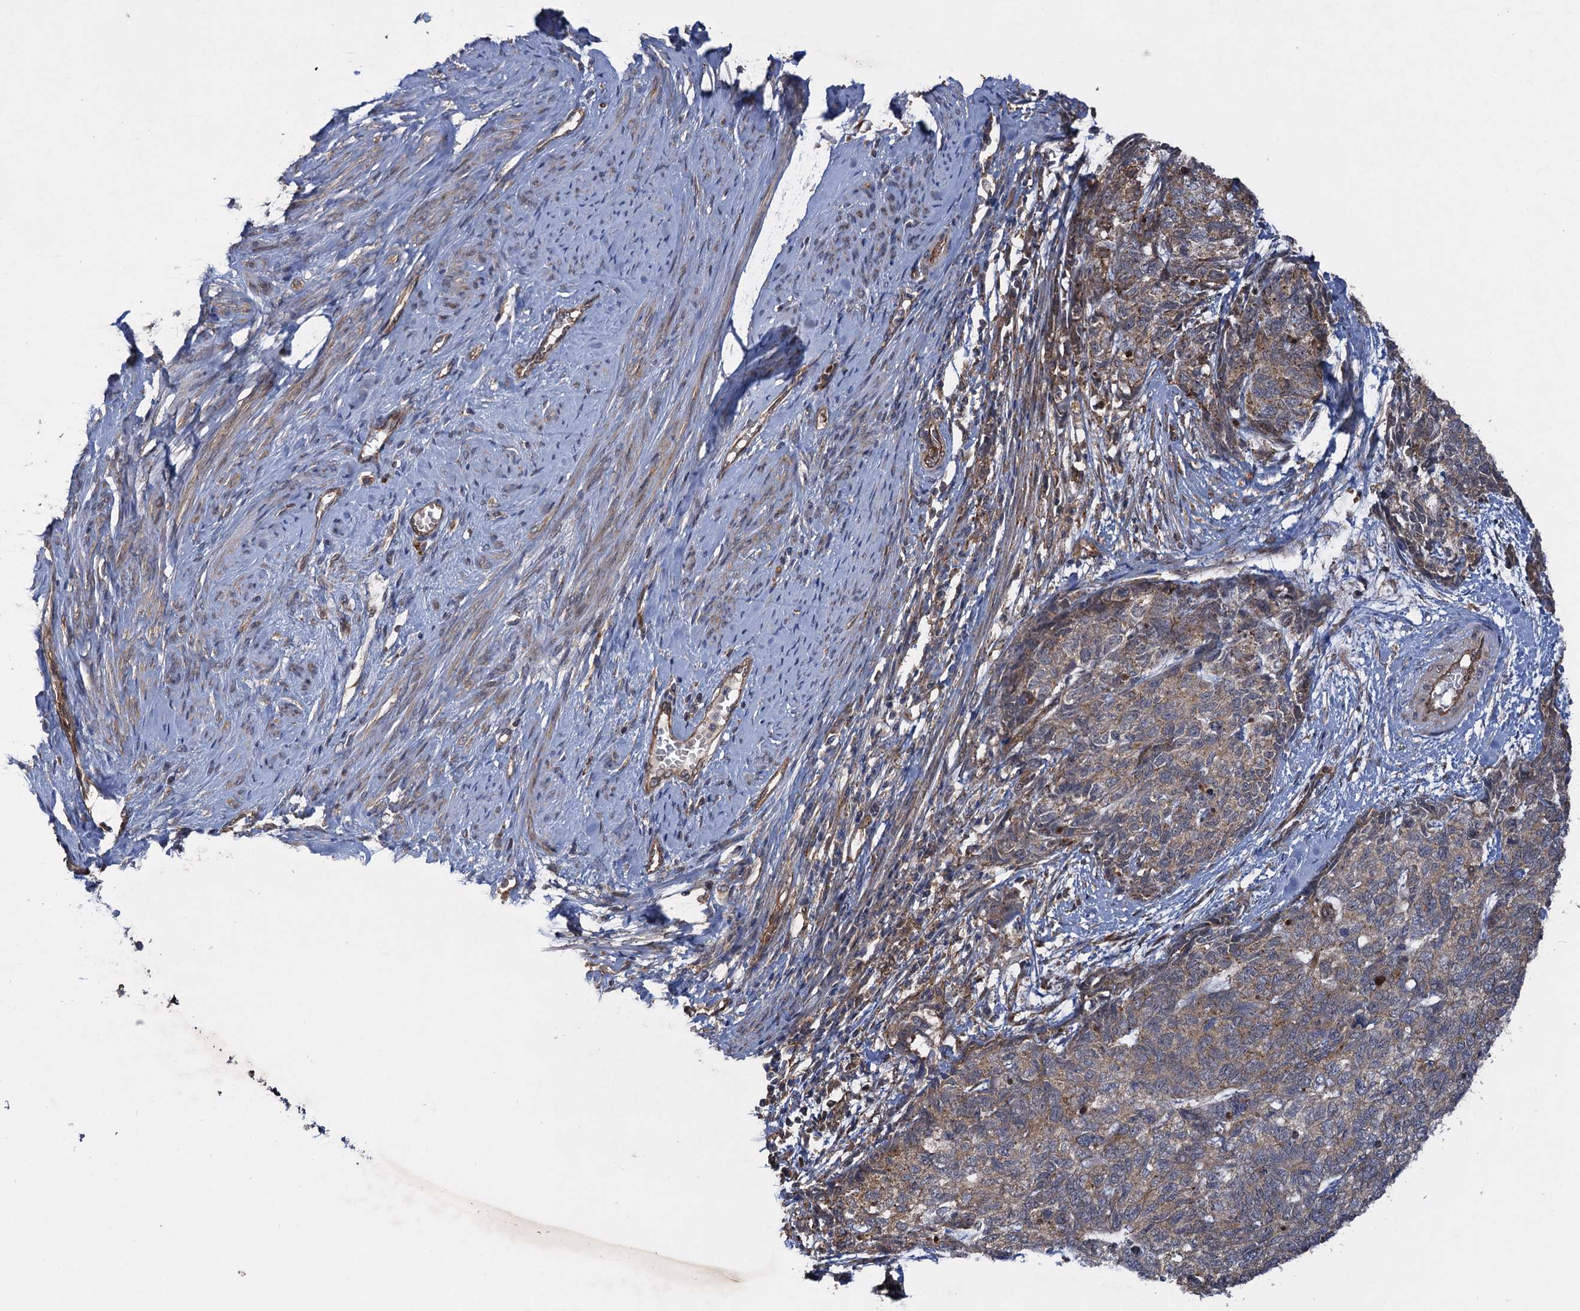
{"staining": {"intensity": "weak", "quantity": ">75%", "location": "cytoplasmic/membranous"}, "tissue": "cervical cancer", "cell_type": "Tumor cells", "image_type": "cancer", "snomed": [{"axis": "morphology", "description": "Squamous cell carcinoma, NOS"}, {"axis": "topography", "description": "Cervix"}], "caption": "An immunohistochemistry image of neoplastic tissue is shown. Protein staining in brown highlights weak cytoplasmic/membranous positivity in cervical squamous cell carcinoma within tumor cells.", "gene": "HAUS1", "patient": {"sex": "female", "age": 63}}